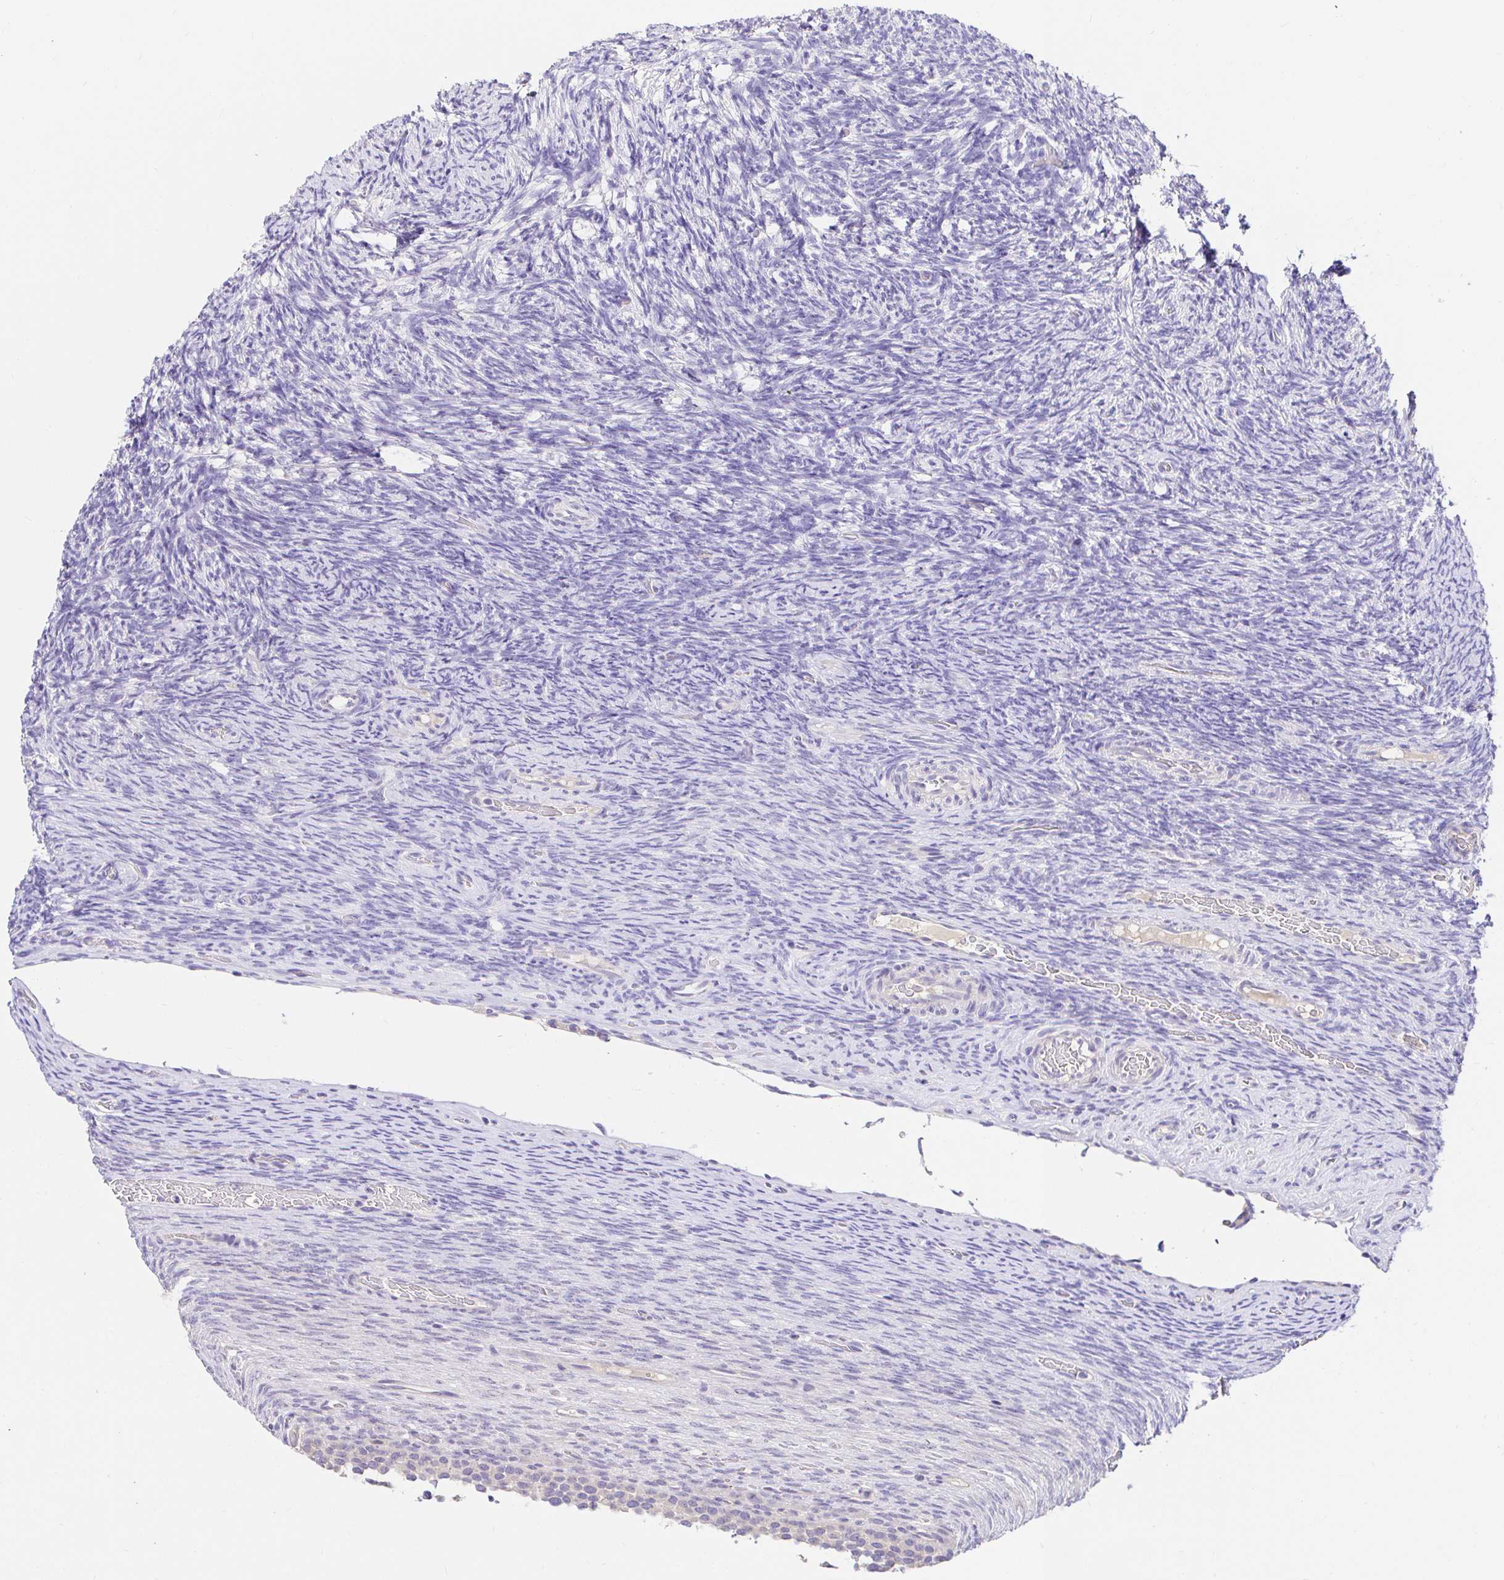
{"staining": {"intensity": "negative", "quantity": "none", "location": "none"}, "tissue": "ovary", "cell_type": "Follicle cells", "image_type": "normal", "snomed": [{"axis": "morphology", "description": "Normal tissue, NOS"}, {"axis": "topography", "description": "Ovary"}], "caption": "The IHC photomicrograph has no significant positivity in follicle cells of ovary.", "gene": "CDO1", "patient": {"sex": "female", "age": 34}}